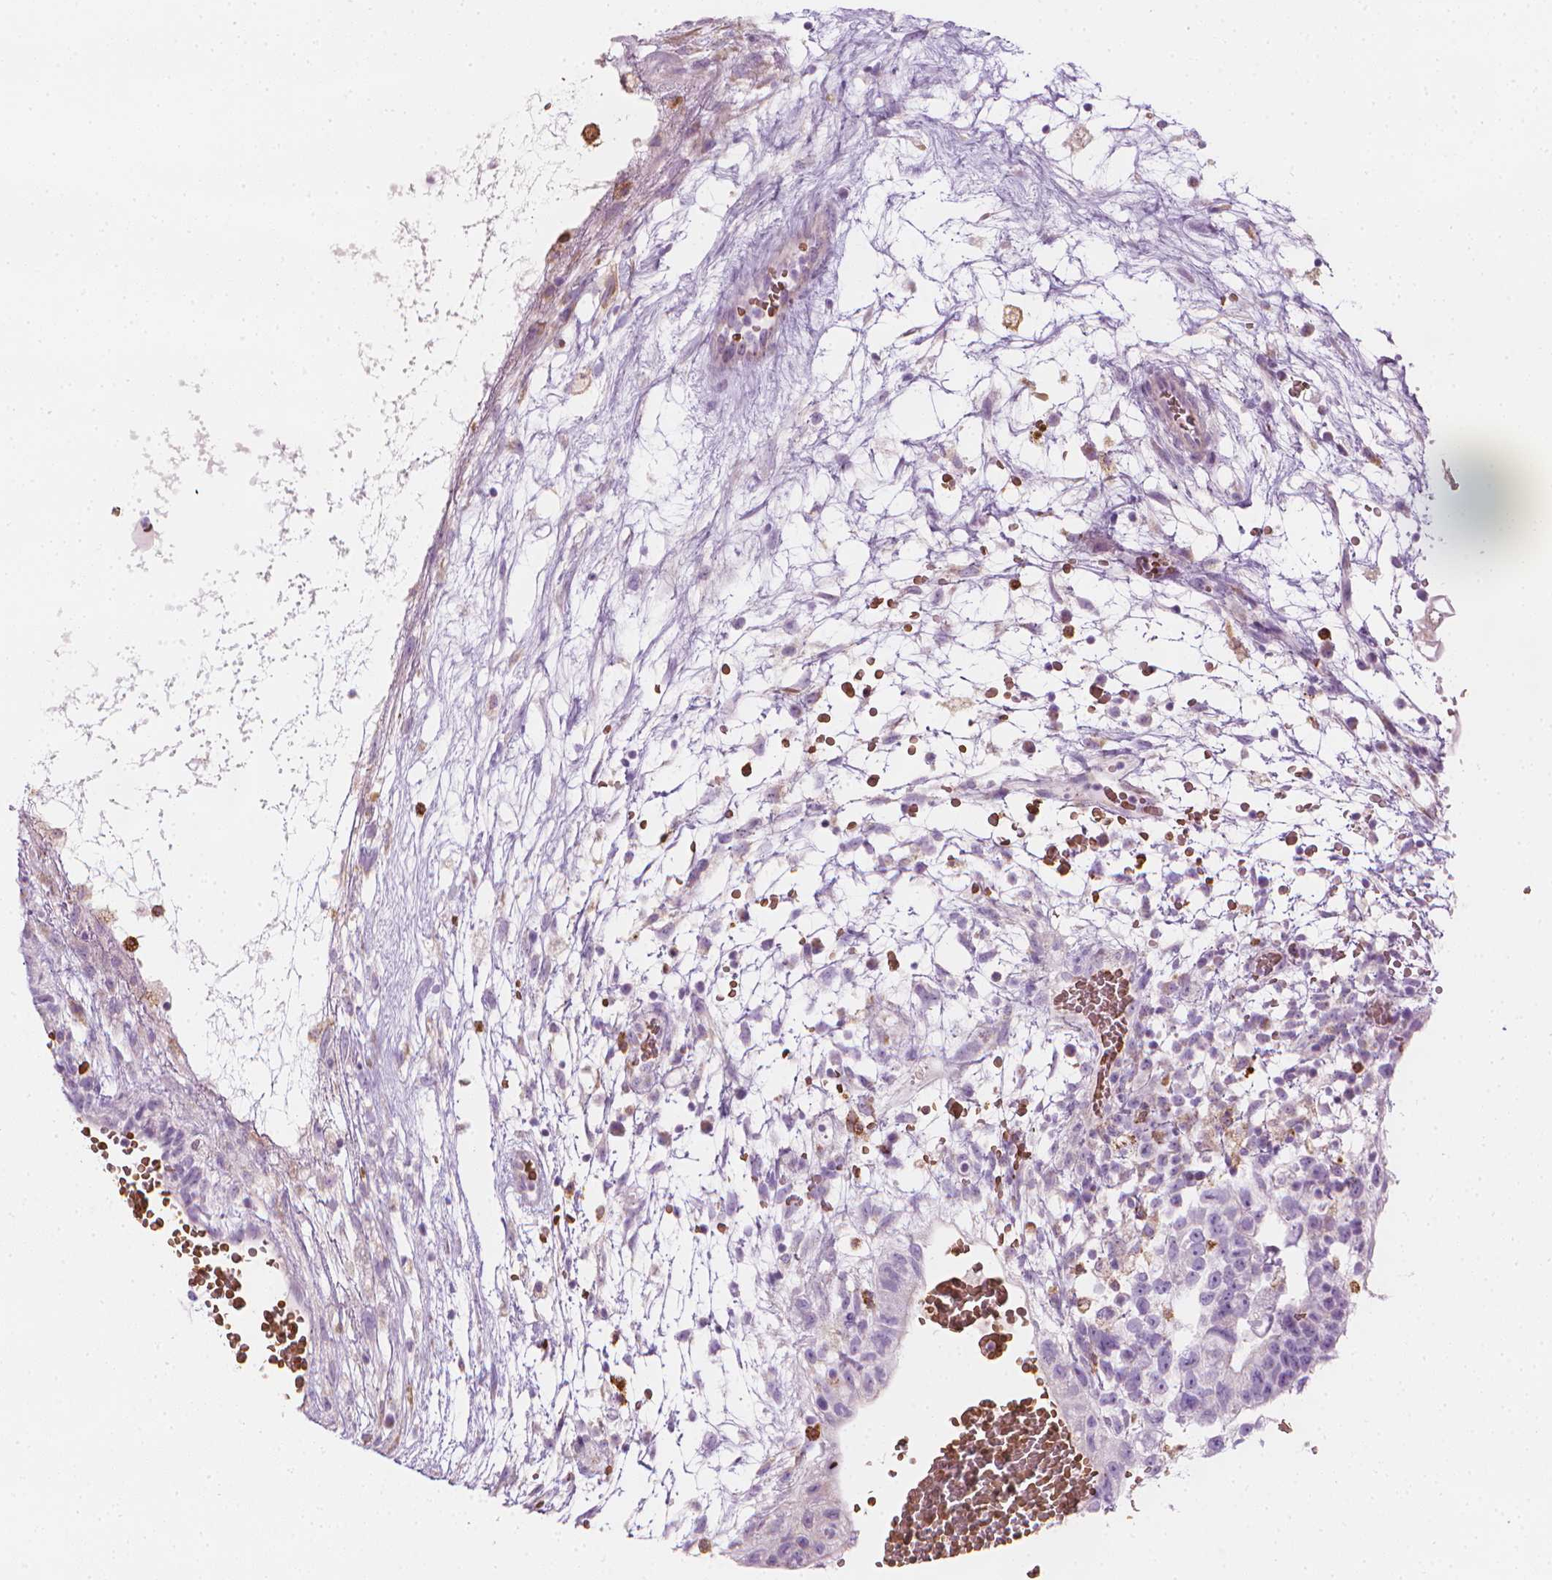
{"staining": {"intensity": "negative", "quantity": "none", "location": "none"}, "tissue": "testis cancer", "cell_type": "Tumor cells", "image_type": "cancer", "snomed": [{"axis": "morphology", "description": "Normal tissue, NOS"}, {"axis": "morphology", "description": "Carcinoma, Embryonal, NOS"}, {"axis": "topography", "description": "Testis"}], "caption": "DAB immunohistochemical staining of human testis embryonal carcinoma reveals no significant positivity in tumor cells.", "gene": "CES1", "patient": {"sex": "male", "age": 32}}